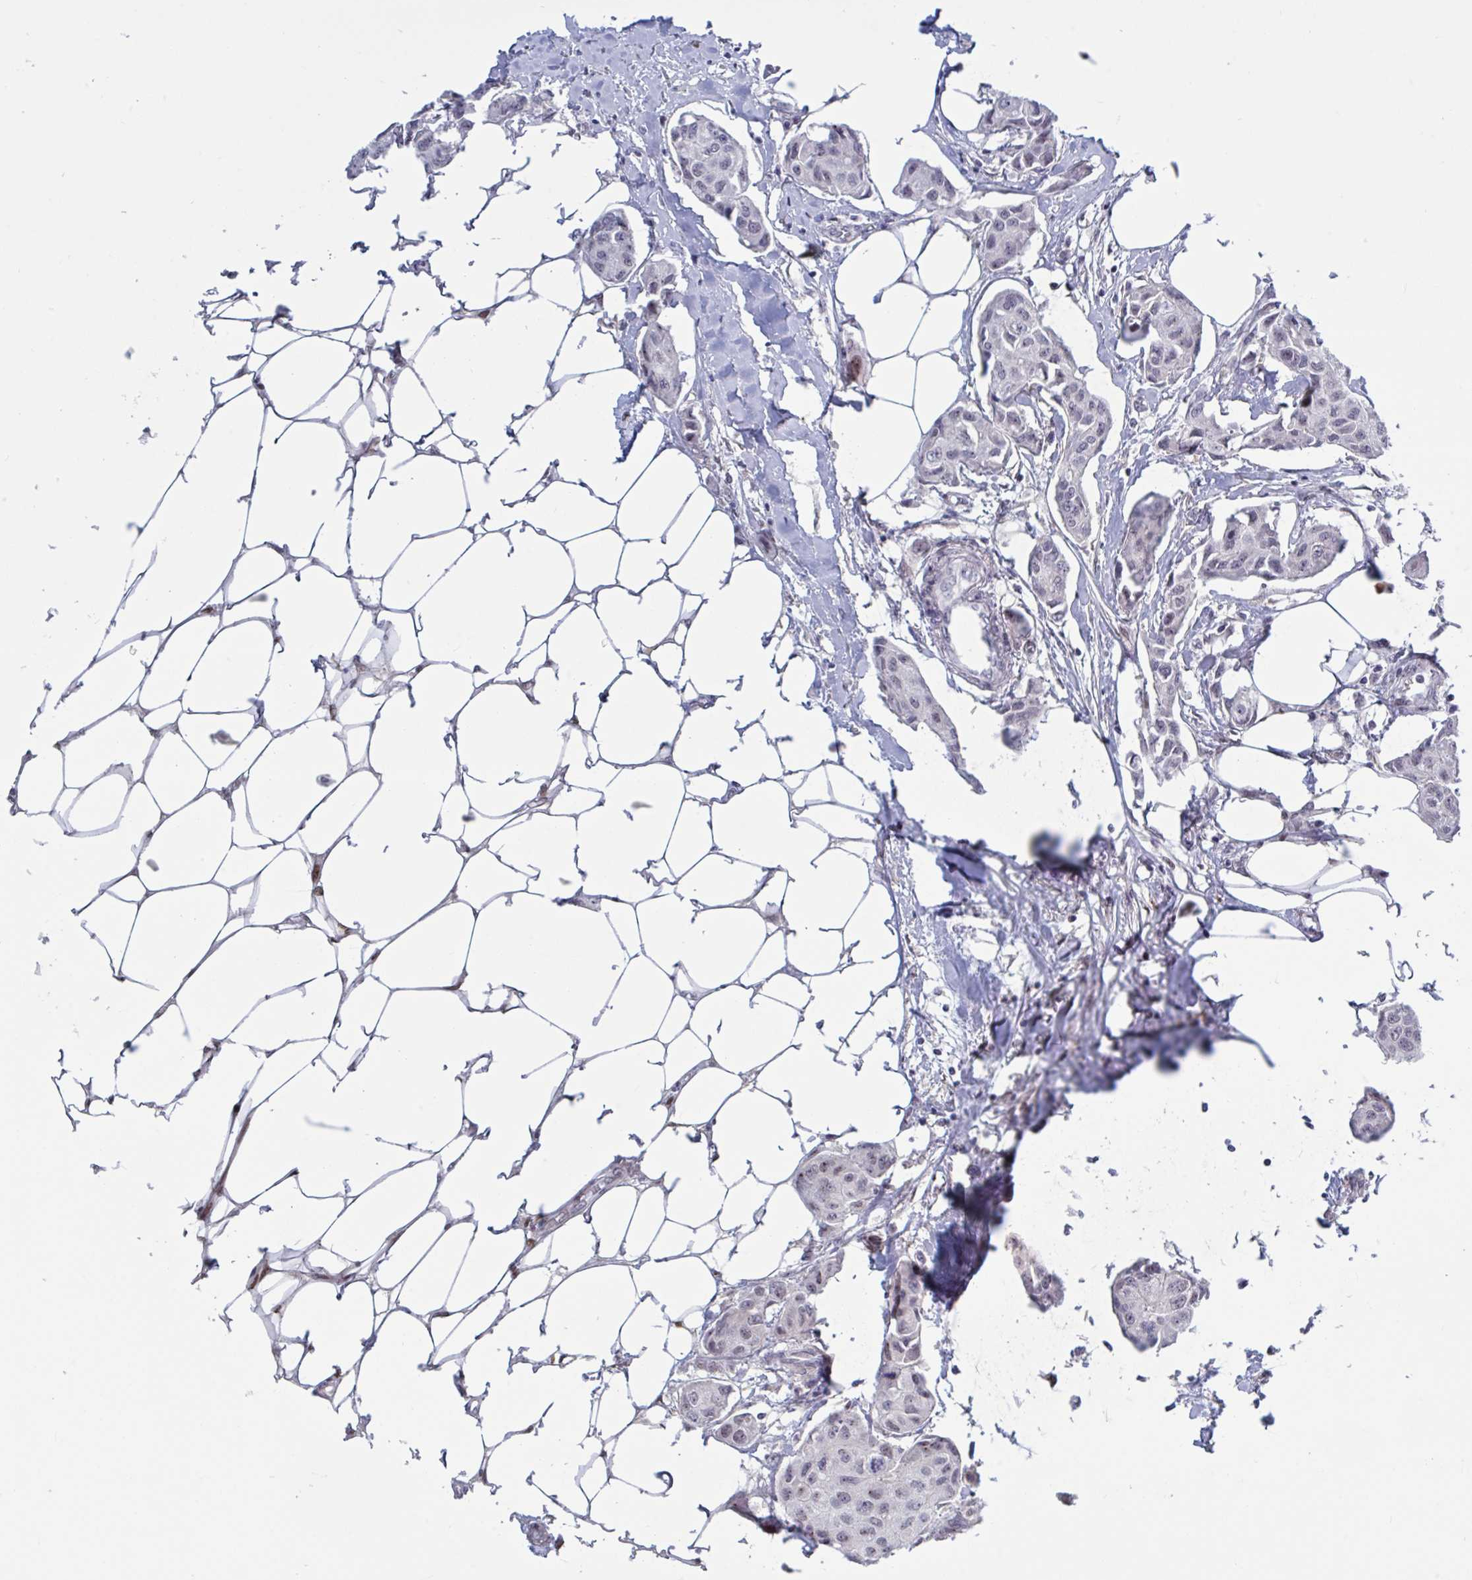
{"staining": {"intensity": "negative", "quantity": "none", "location": "none"}, "tissue": "breast cancer", "cell_type": "Tumor cells", "image_type": "cancer", "snomed": [{"axis": "morphology", "description": "Duct carcinoma"}, {"axis": "topography", "description": "Breast"}, {"axis": "topography", "description": "Lymph node"}], "caption": "High magnification brightfield microscopy of breast intraductal carcinoma stained with DAB (brown) and counterstained with hematoxylin (blue): tumor cells show no significant expression.", "gene": "TCEAL8", "patient": {"sex": "female", "age": 80}}